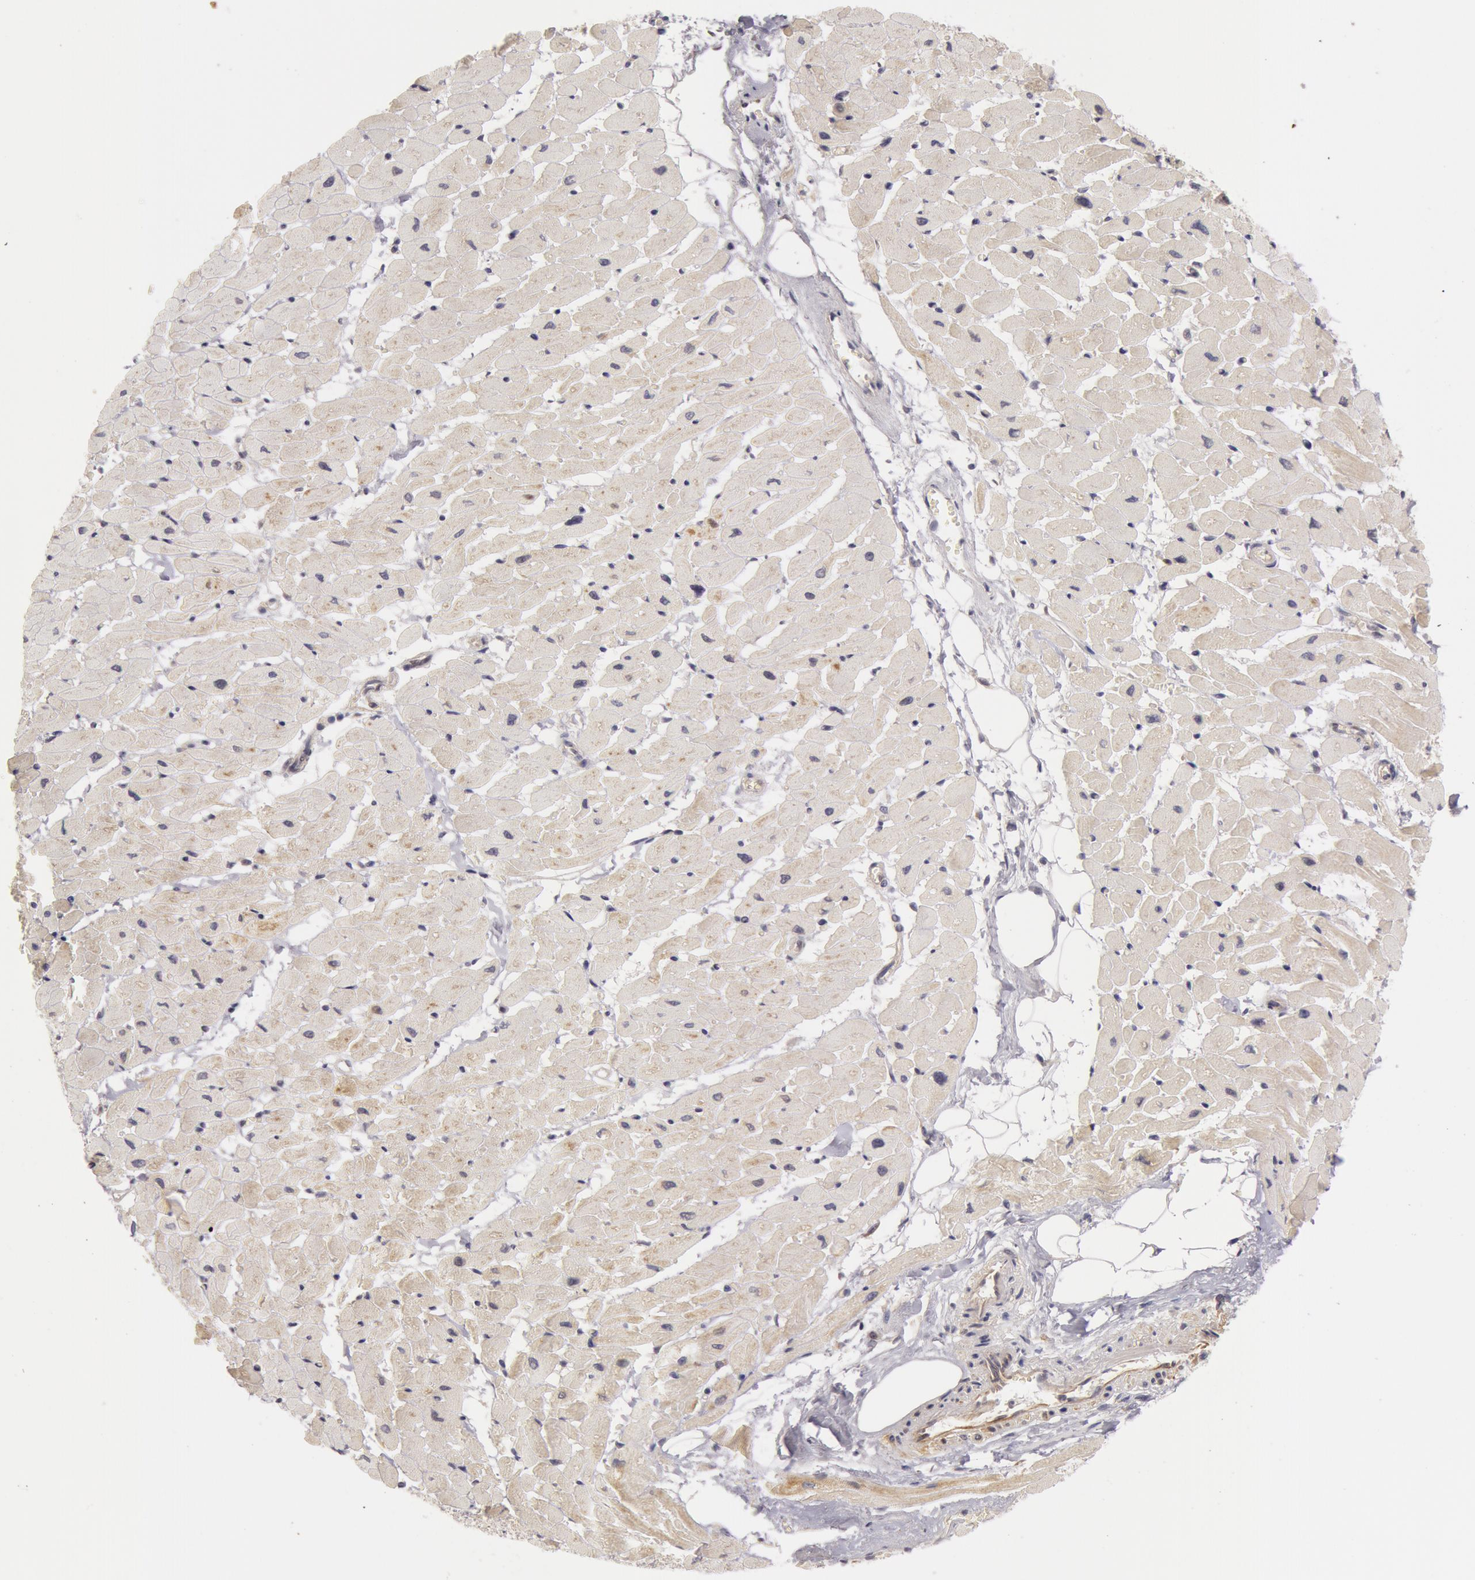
{"staining": {"intensity": "negative", "quantity": "none", "location": "none"}, "tissue": "heart muscle", "cell_type": "Cardiomyocytes", "image_type": "normal", "snomed": [{"axis": "morphology", "description": "Normal tissue, NOS"}, {"axis": "topography", "description": "Heart"}], "caption": "DAB immunohistochemical staining of normal human heart muscle reveals no significant expression in cardiomyocytes.", "gene": "SYTL4", "patient": {"sex": "female", "age": 19}}